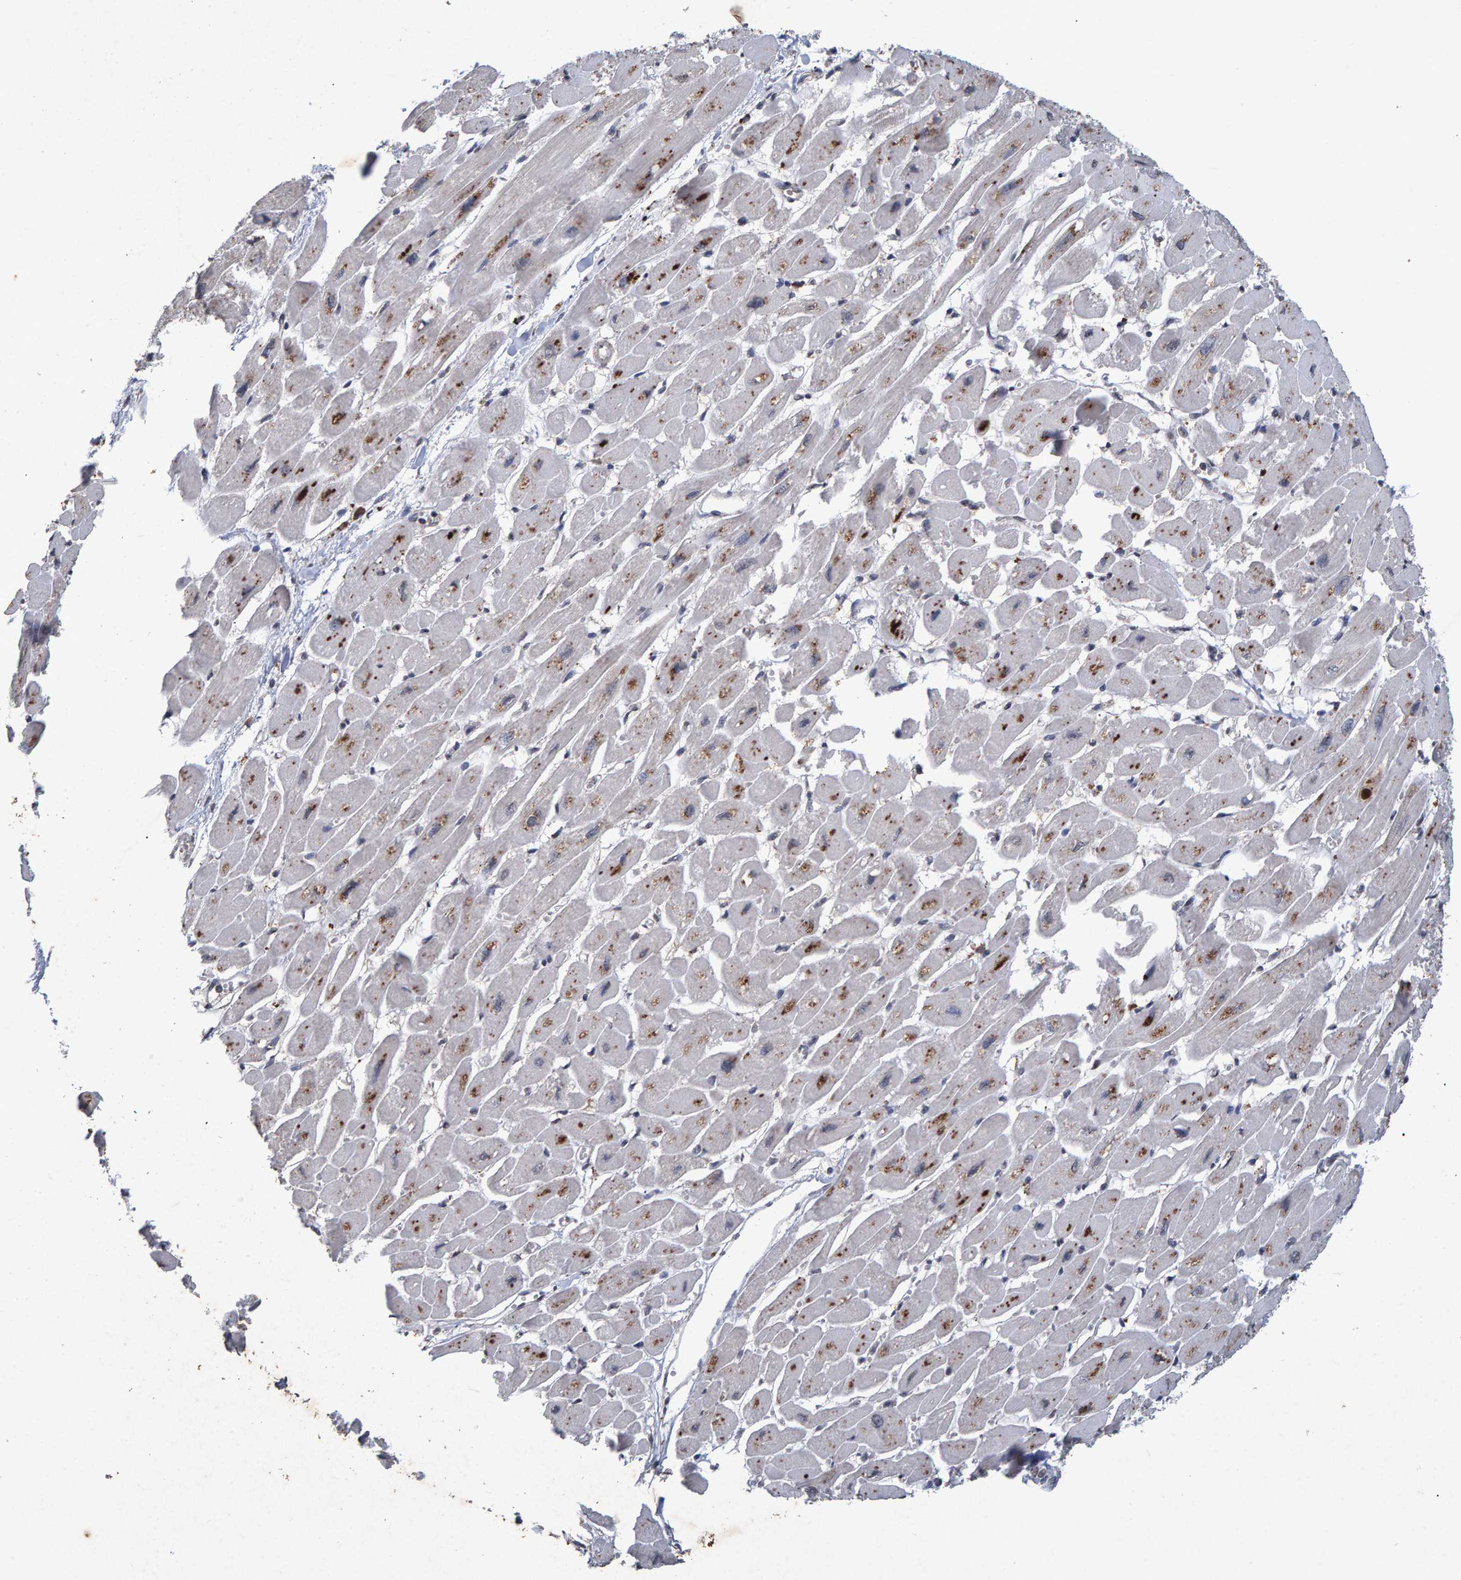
{"staining": {"intensity": "moderate", "quantity": "<25%", "location": "cytoplasmic/membranous"}, "tissue": "heart muscle", "cell_type": "Cardiomyocytes", "image_type": "normal", "snomed": [{"axis": "morphology", "description": "Normal tissue, NOS"}, {"axis": "topography", "description": "Heart"}], "caption": "IHC of normal heart muscle exhibits low levels of moderate cytoplasmic/membranous expression in approximately <25% of cardiomyocytes. (brown staining indicates protein expression, while blue staining denotes nuclei).", "gene": "GALC", "patient": {"sex": "female", "age": 54}}